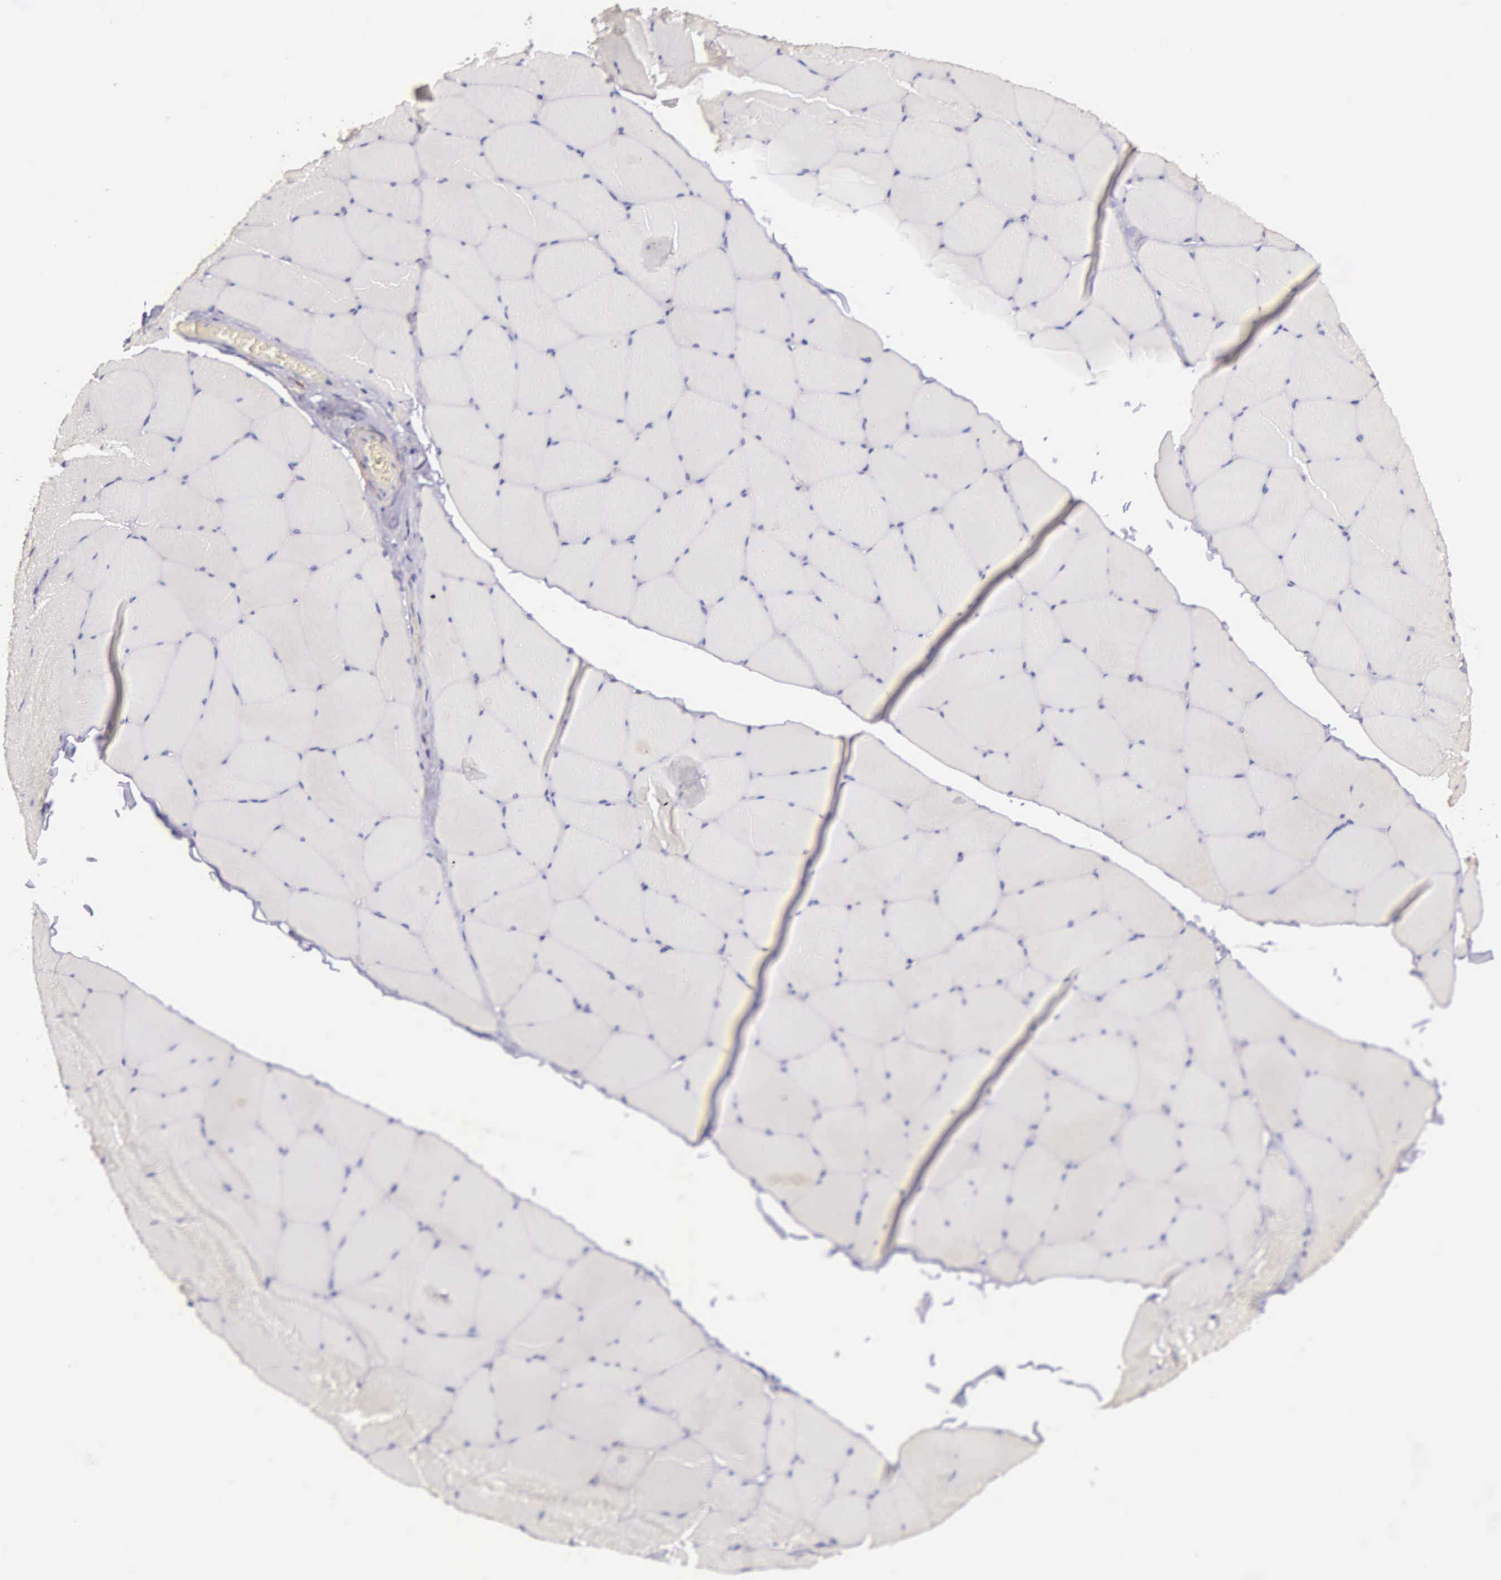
{"staining": {"intensity": "negative", "quantity": "none", "location": "none"}, "tissue": "skeletal muscle", "cell_type": "Myocytes", "image_type": "normal", "snomed": [{"axis": "morphology", "description": "Normal tissue, NOS"}, {"axis": "topography", "description": "Skeletal muscle"}, {"axis": "topography", "description": "Salivary gland"}], "caption": "A high-resolution image shows immunohistochemistry (IHC) staining of unremarkable skeletal muscle, which displays no significant positivity in myocytes. (Immunohistochemistry, brightfield microscopy, high magnification).", "gene": "OSBPL3", "patient": {"sex": "male", "age": 62}}